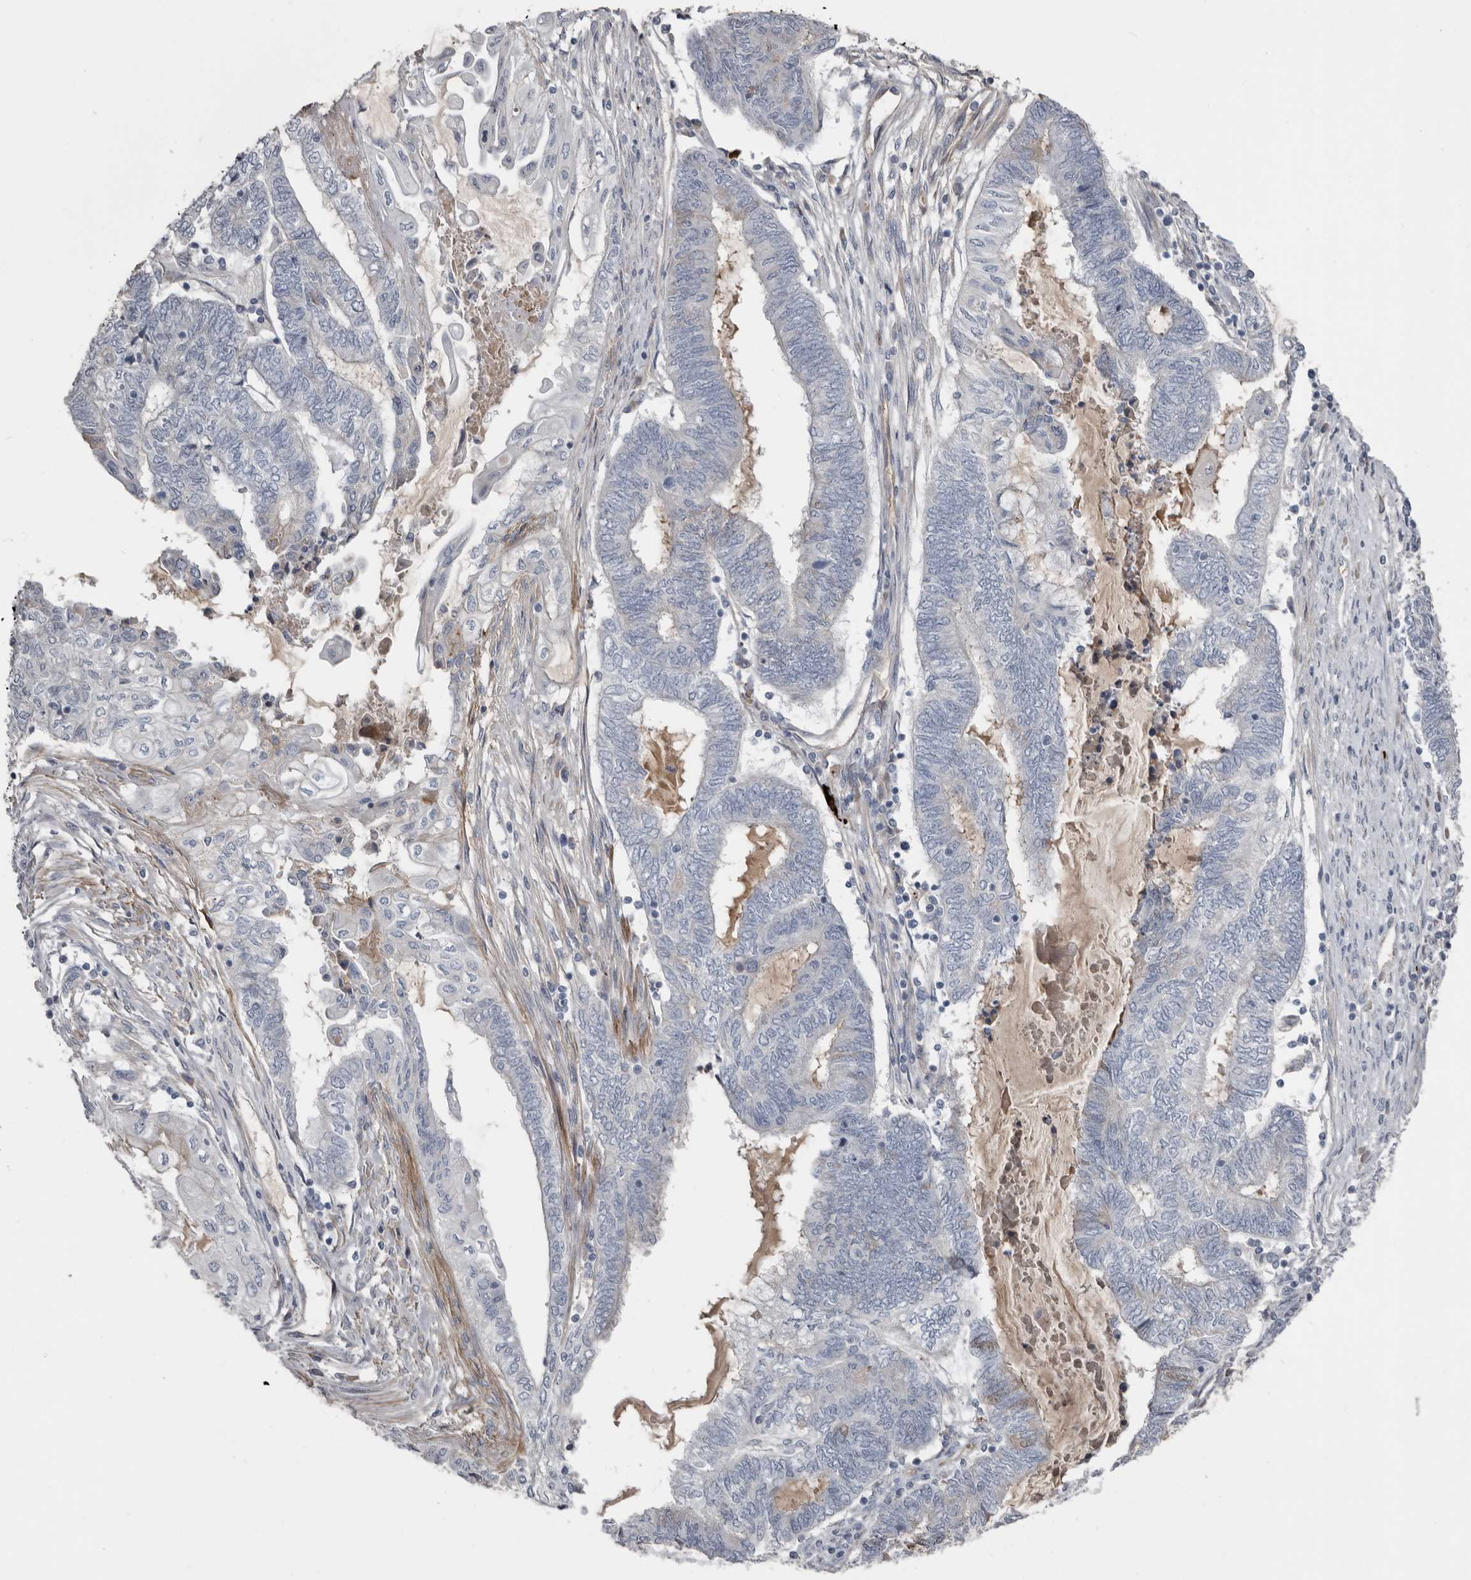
{"staining": {"intensity": "negative", "quantity": "none", "location": "none"}, "tissue": "endometrial cancer", "cell_type": "Tumor cells", "image_type": "cancer", "snomed": [{"axis": "morphology", "description": "Adenocarcinoma, NOS"}, {"axis": "topography", "description": "Uterus"}, {"axis": "topography", "description": "Endometrium"}], "caption": "Immunohistochemistry (IHC) of endometrial cancer (adenocarcinoma) displays no expression in tumor cells.", "gene": "ZNF114", "patient": {"sex": "female", "age": 70}}